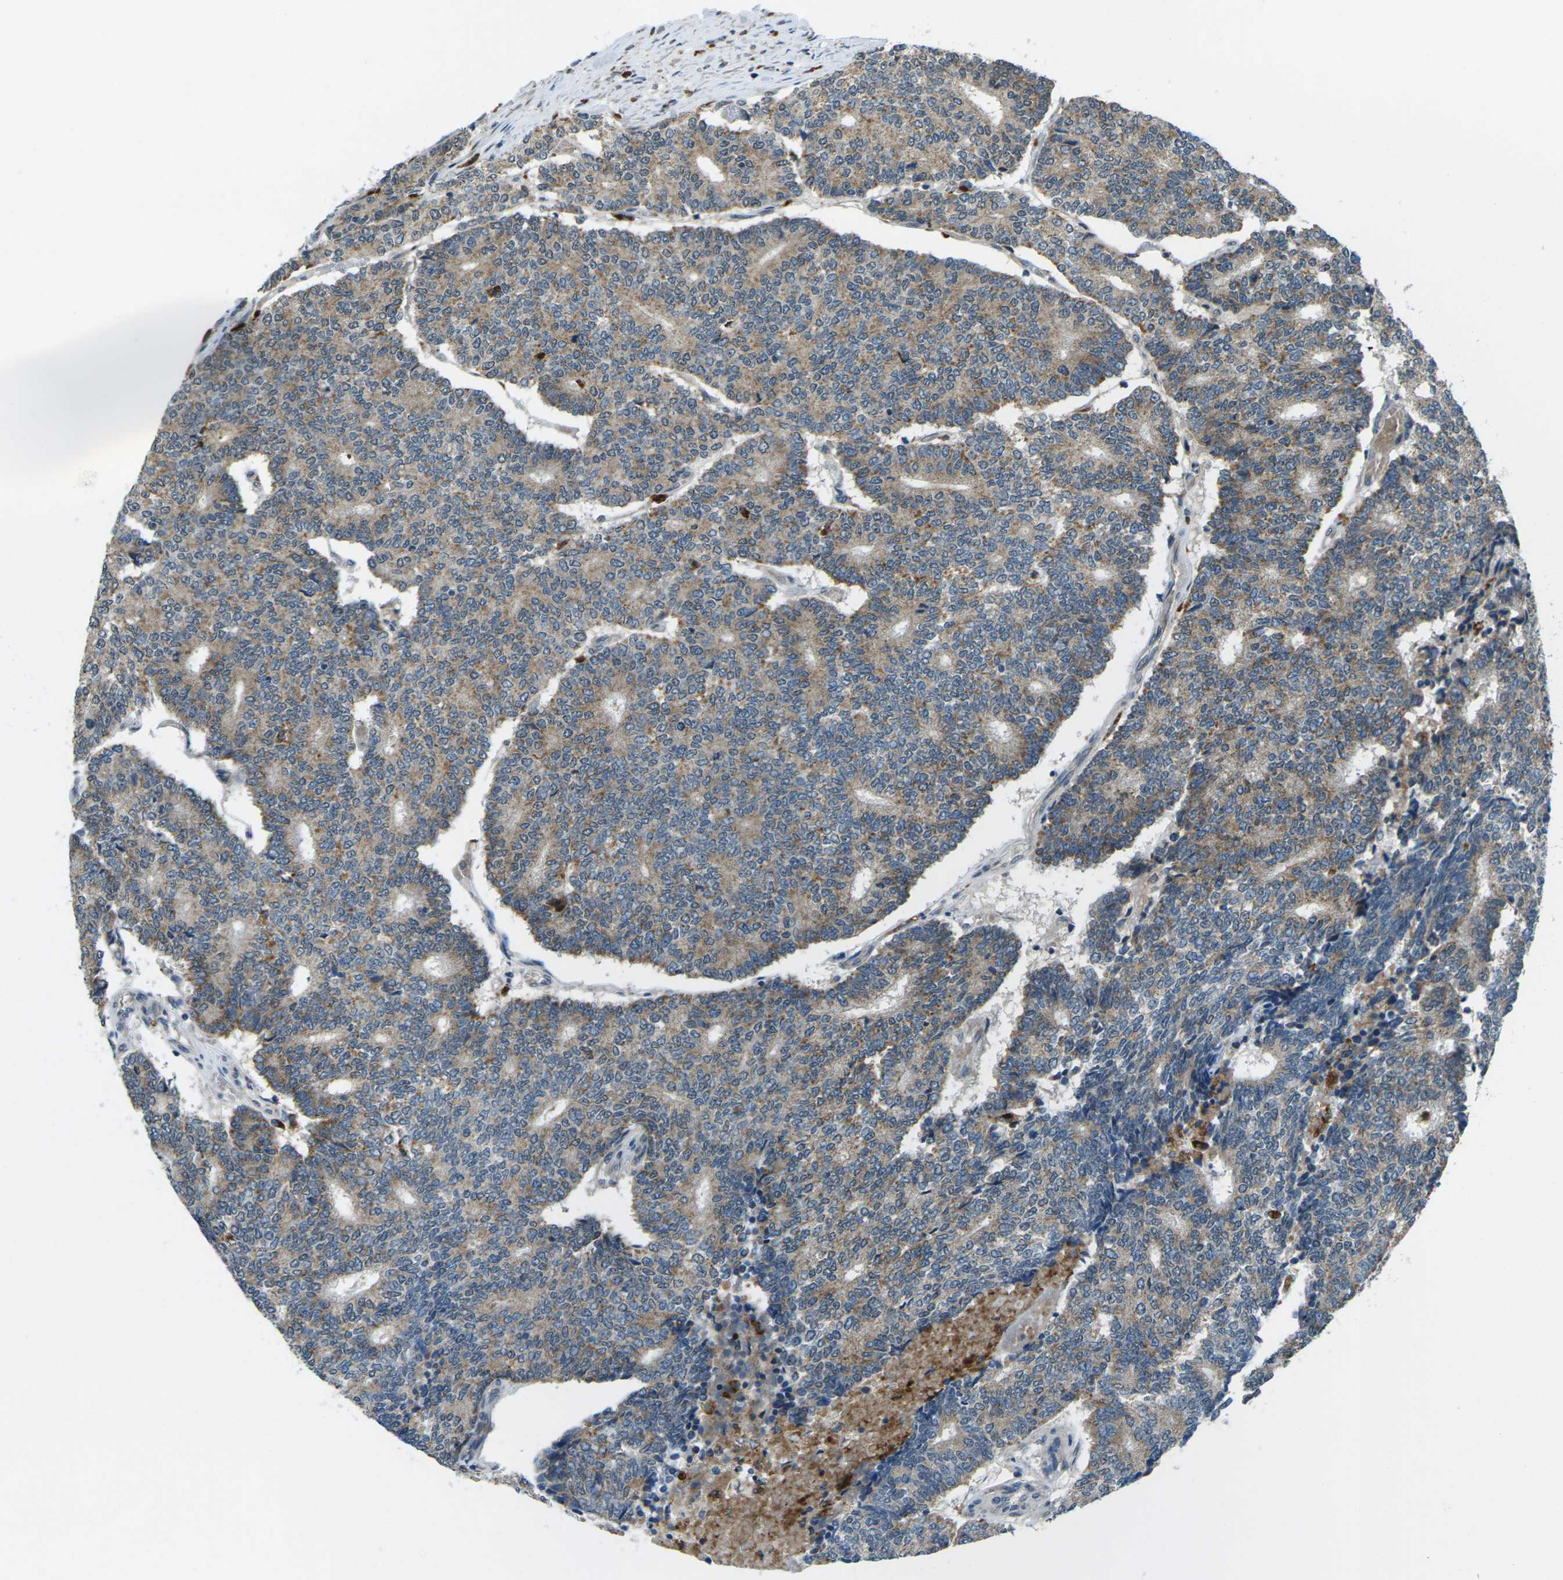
{"staining": {"intensity": "moderate", "quantity": ">75%", "location": "cytoplasmic/membranous"}, "tissue": "prostate cancer", "cell_type": "Tumor cells", "image_type": "cancer", "snomed": [{"axis": "morphology", "description": "Normal tissue, NOS"}, {"axis": "morphology", "description": "Adenocarcinoma, High grade"}, {"axis": "topography", "description": "Prostate"}, {"axis": "topography", "description": "Seminal veicle"}], "caption": "Protein expression analysis of human high-grade adenocarcinoma (prostate) reveals moderate cytoplasmic/membranous expression in approximately >75% of tumor cells.", "gene": "SLC31A2", "patient": {"sex": "male", "age": 55}}